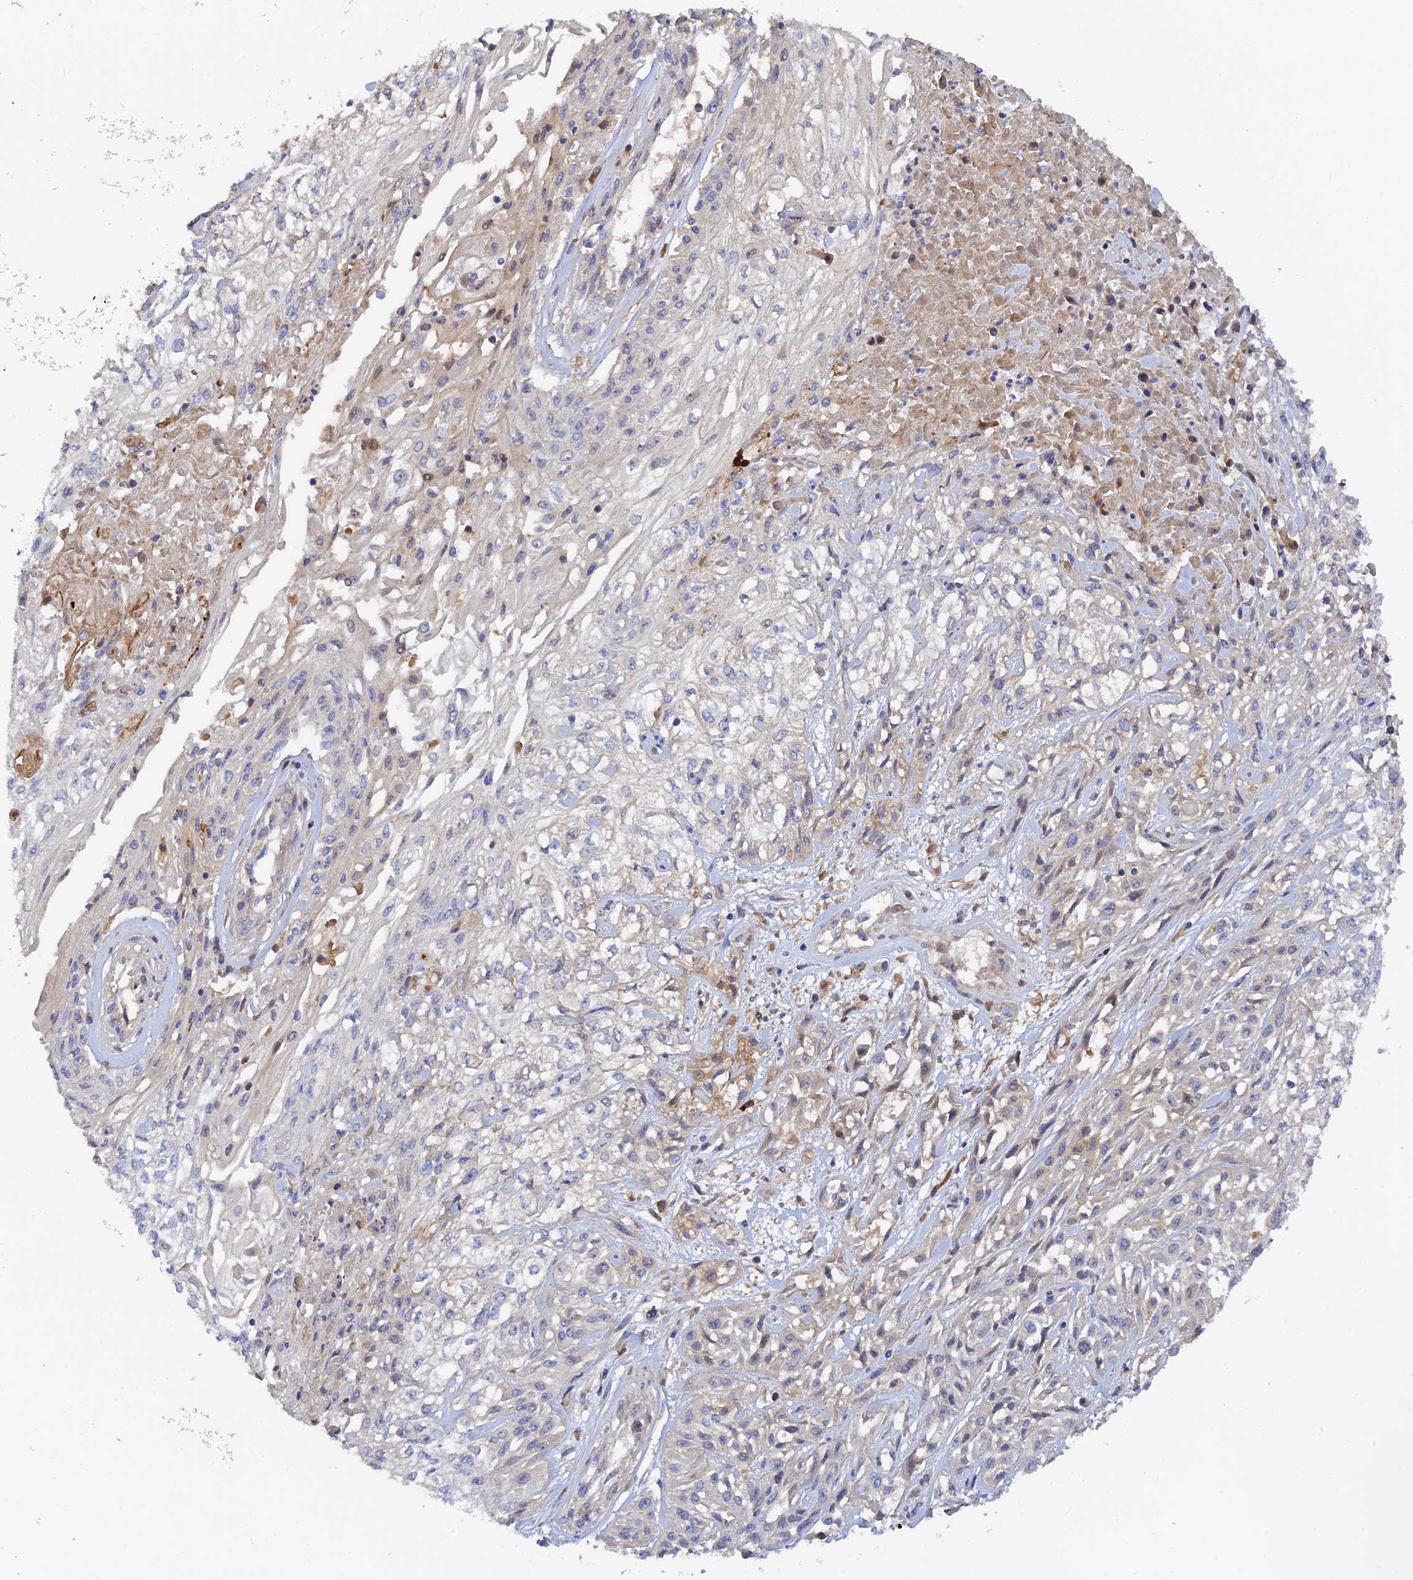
{"staining": {"intensity": "negative", "quantity": "none", "location": "none"}, "tissue": "skin cancer", "cell_type": "Tumor cells", "image_type": "cancer", "snomed": [{"axis": "morphology", "description": "Squamous cell carcinoma, NOS"}, {"axis": "morphology", "description": "Squamous cell carcinoma, metastatic, NOS"}, {"axis": "topography", "description": "Skin"}, {"axis": "topography", "description": "Lymph node"}], "caption": "Tumor cells are negative for protein expression in human skin cancer (metastatic squamous cell carcinoma).", "gene": "SPATA5L1", "patient": {"sex": "male", "age": 75}}